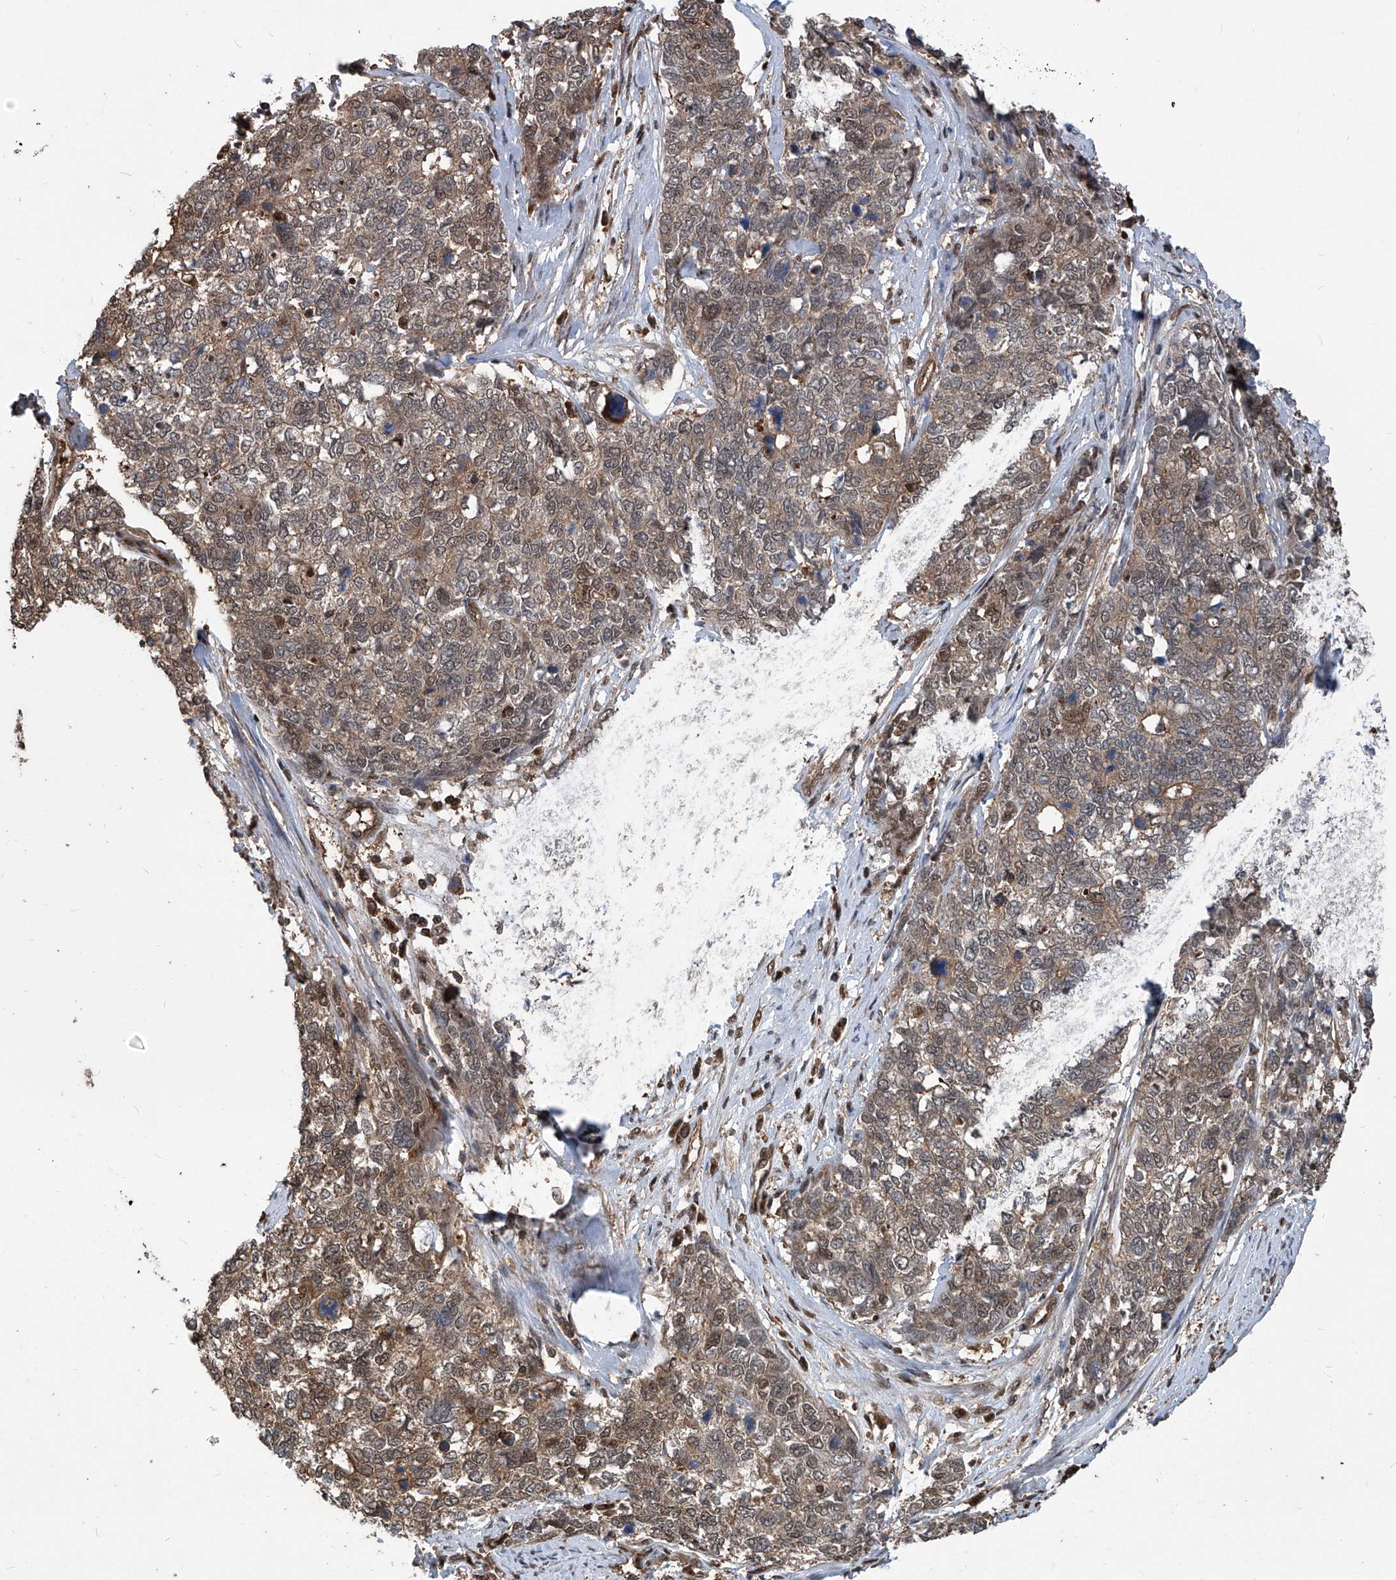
{"staining": {"intensity": "moderate", "quantity": ">75%", "location": "cytoplasmic/membranous,nuclear"}, "tissue": "cervical cancer", "cell_type": "Tumor cells", "image_type": "cancer", "snomed": [{"axis": "morphology", "description": "Squamous cell carcinoma, NOS"}, {"axis": "topography", "description": "Cervix"}], "caption": "A high-resolution image shows IHC staining of cervical cancer, which reveals moderate cytoplasmic/membranous and nuclear positivity in about >75% of tumor cells. (Stains: DAB in brown, nuclei in blue, Microscopy: brightfield microscopy at high magnification).", "gene": "PSMB1", "patient": {"sex": "female", "age": 63}}